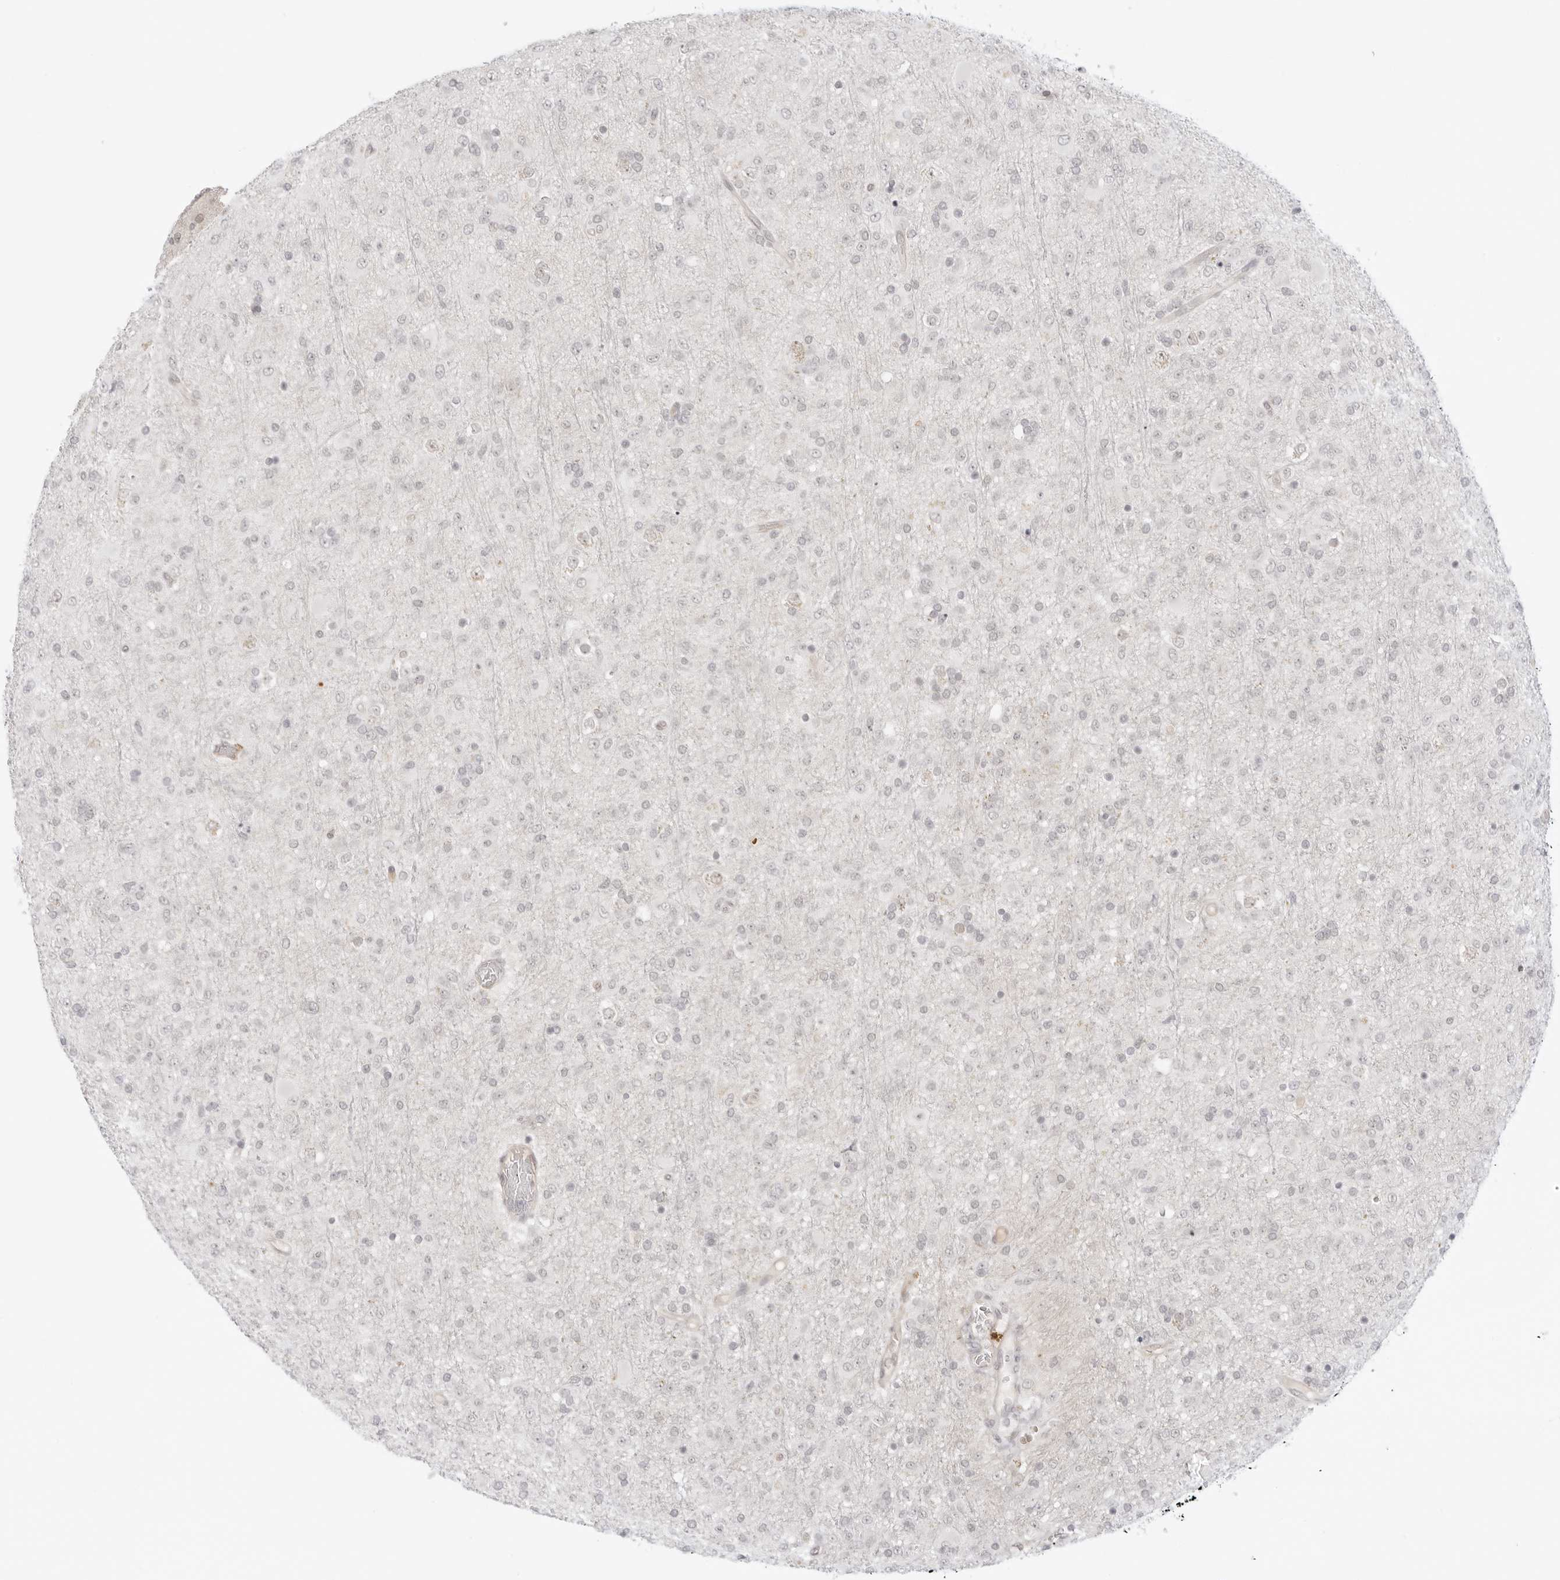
{"staining": {"intensity": "weak", "quantity": "<25%", "location": "nuclear"}, "tissue": "glioma", "cell_type": "Tumor cells", "image_type": "cancer", "snomed": [{"axis": "morphology", "description": "Glioma, malignant, Low grade"}, {"axis": "topography", "description": "Brain"}], "caption": "This is an IHC micrograph of glioma. There is no expression in tumor cells.", "gene": "MED18", "patient": {"sex": "male", "age": 65}}